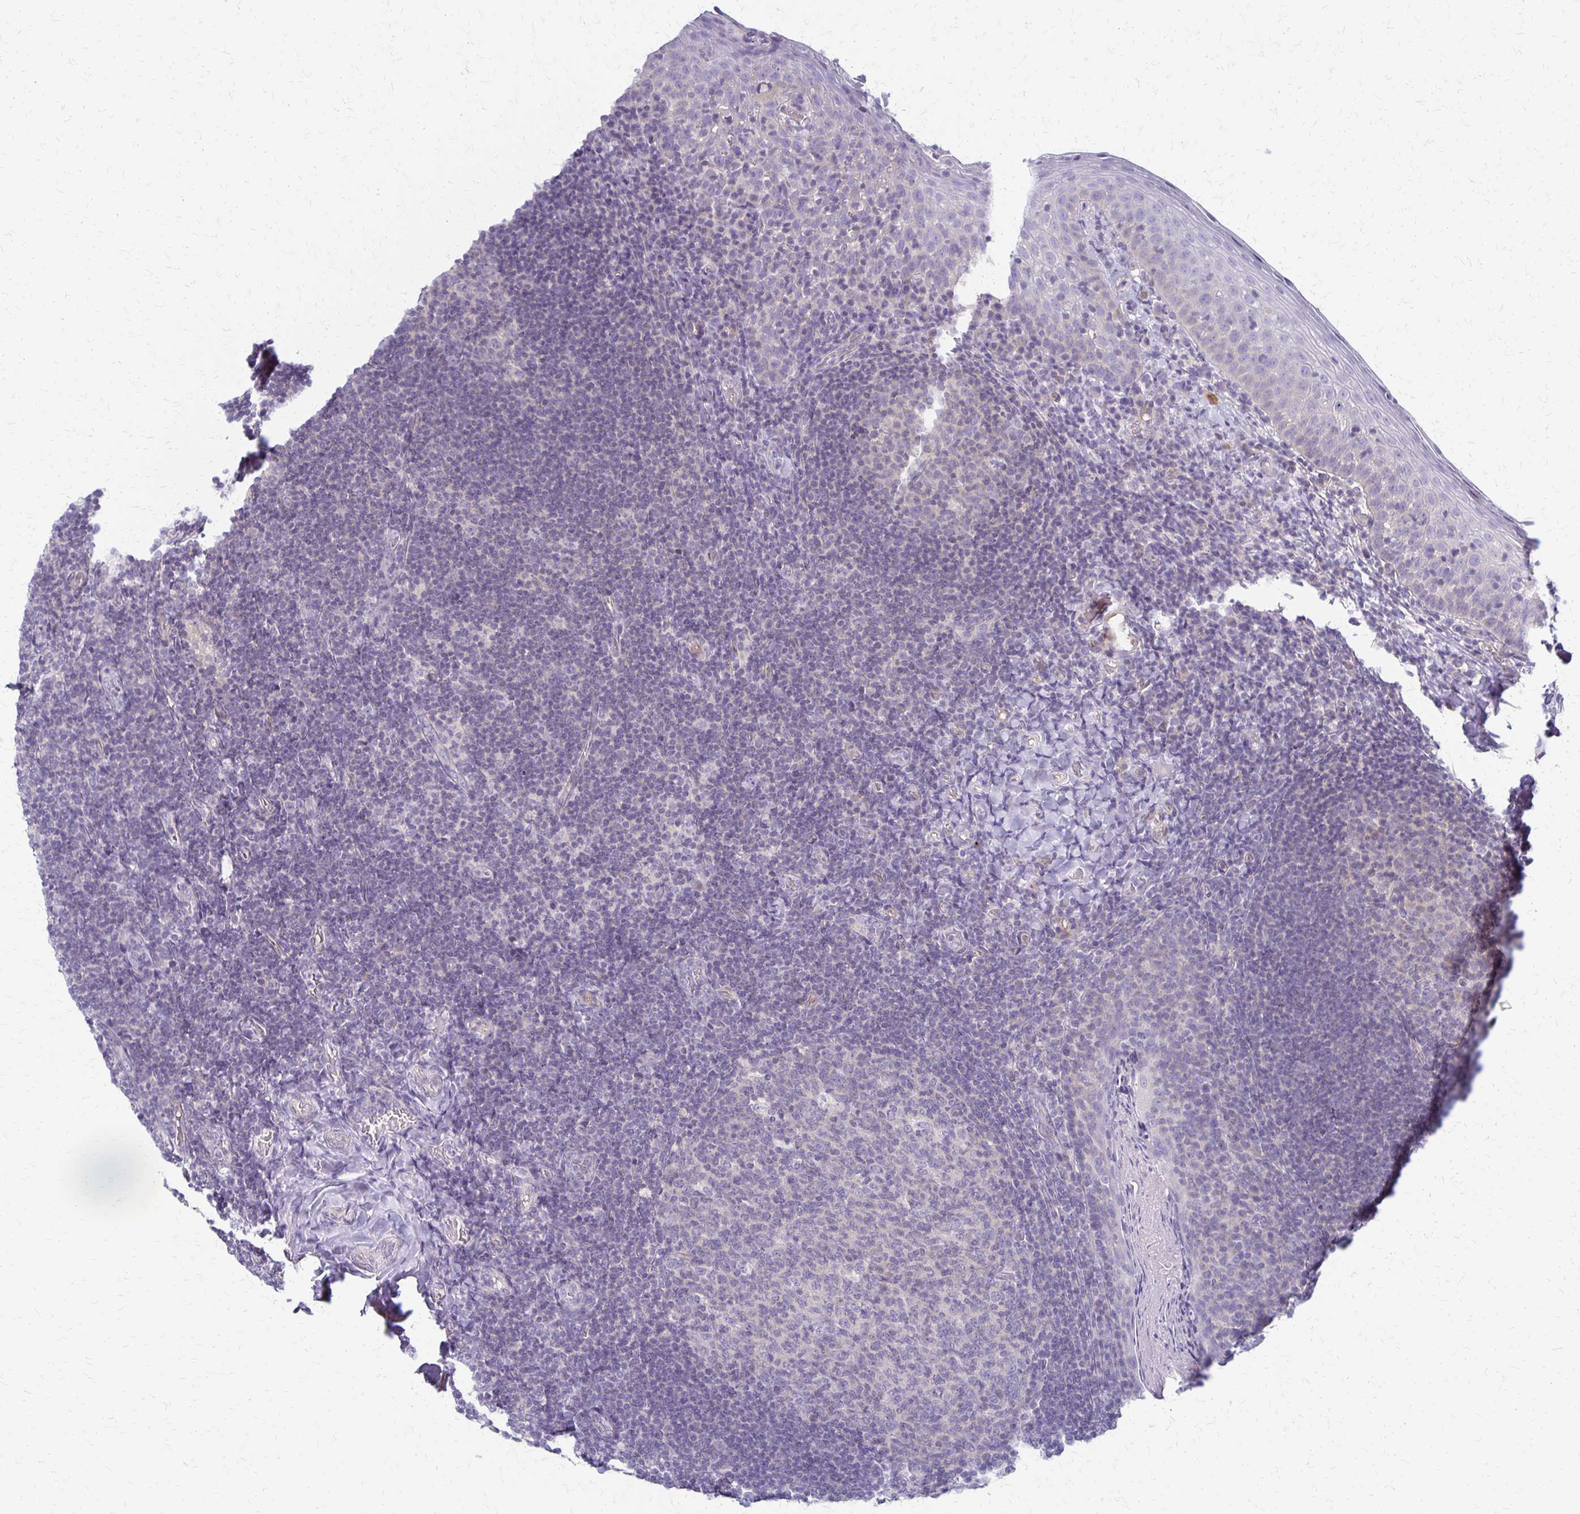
{"staining": {"intensity": "negative", "quantity": "none", "location": "none"}, "tissue": "tonsil", "cell_type": "Germinal center cells", "image_type": "normal", "snomed": [{"axis": "morphology", "description": "Normal tissue, NOS"}, {"axis": "topography", "description": "Tonsil"}], "caption": "Protein analysis of normal tonsil reveals no significant positivity in germinal center cells. (DAB (3,3'-diaminobenzidine) immunohistochemistry, high magnification).", "gene": "RHOC", "patient": {"sex": "female", "age": 10}}